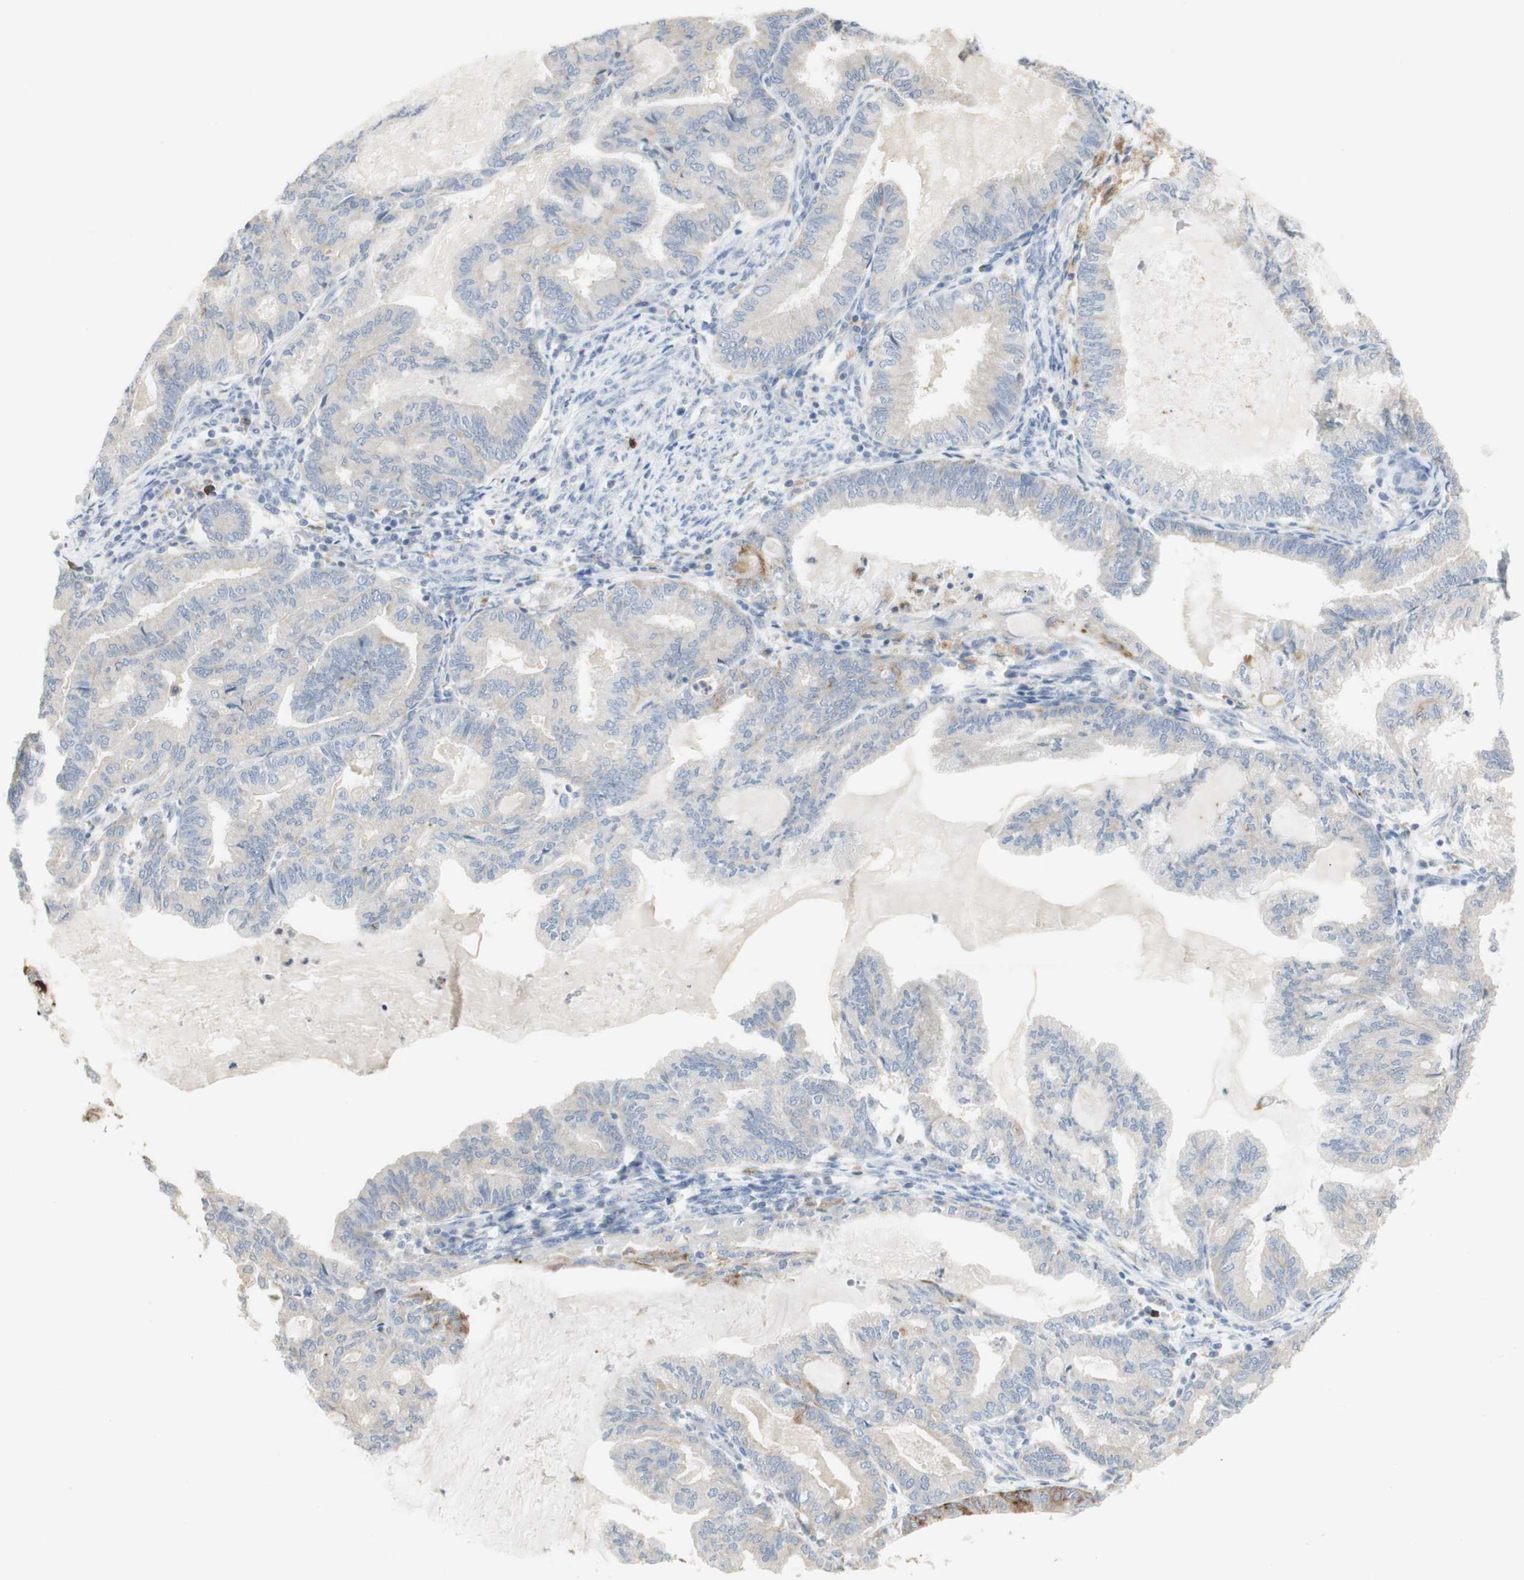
{"staining": {"intensity": "negative", "quantity": "none", "location": "none"}, "tissue": "endometrial cancer", "cell_type": "Tumor cells", "image_type": "cancer", "snomed": [{"axis": "morphology", "description": "Adenocarcinoma, NOS"}, {"axis": "topography", "description": "Endometrium"}], "caption": "Tumor cells are negative for brown protein staining in endometrial cancer.", "gene": "ATP6V1B1", "patient": {"sex": "female", "age": 86}}